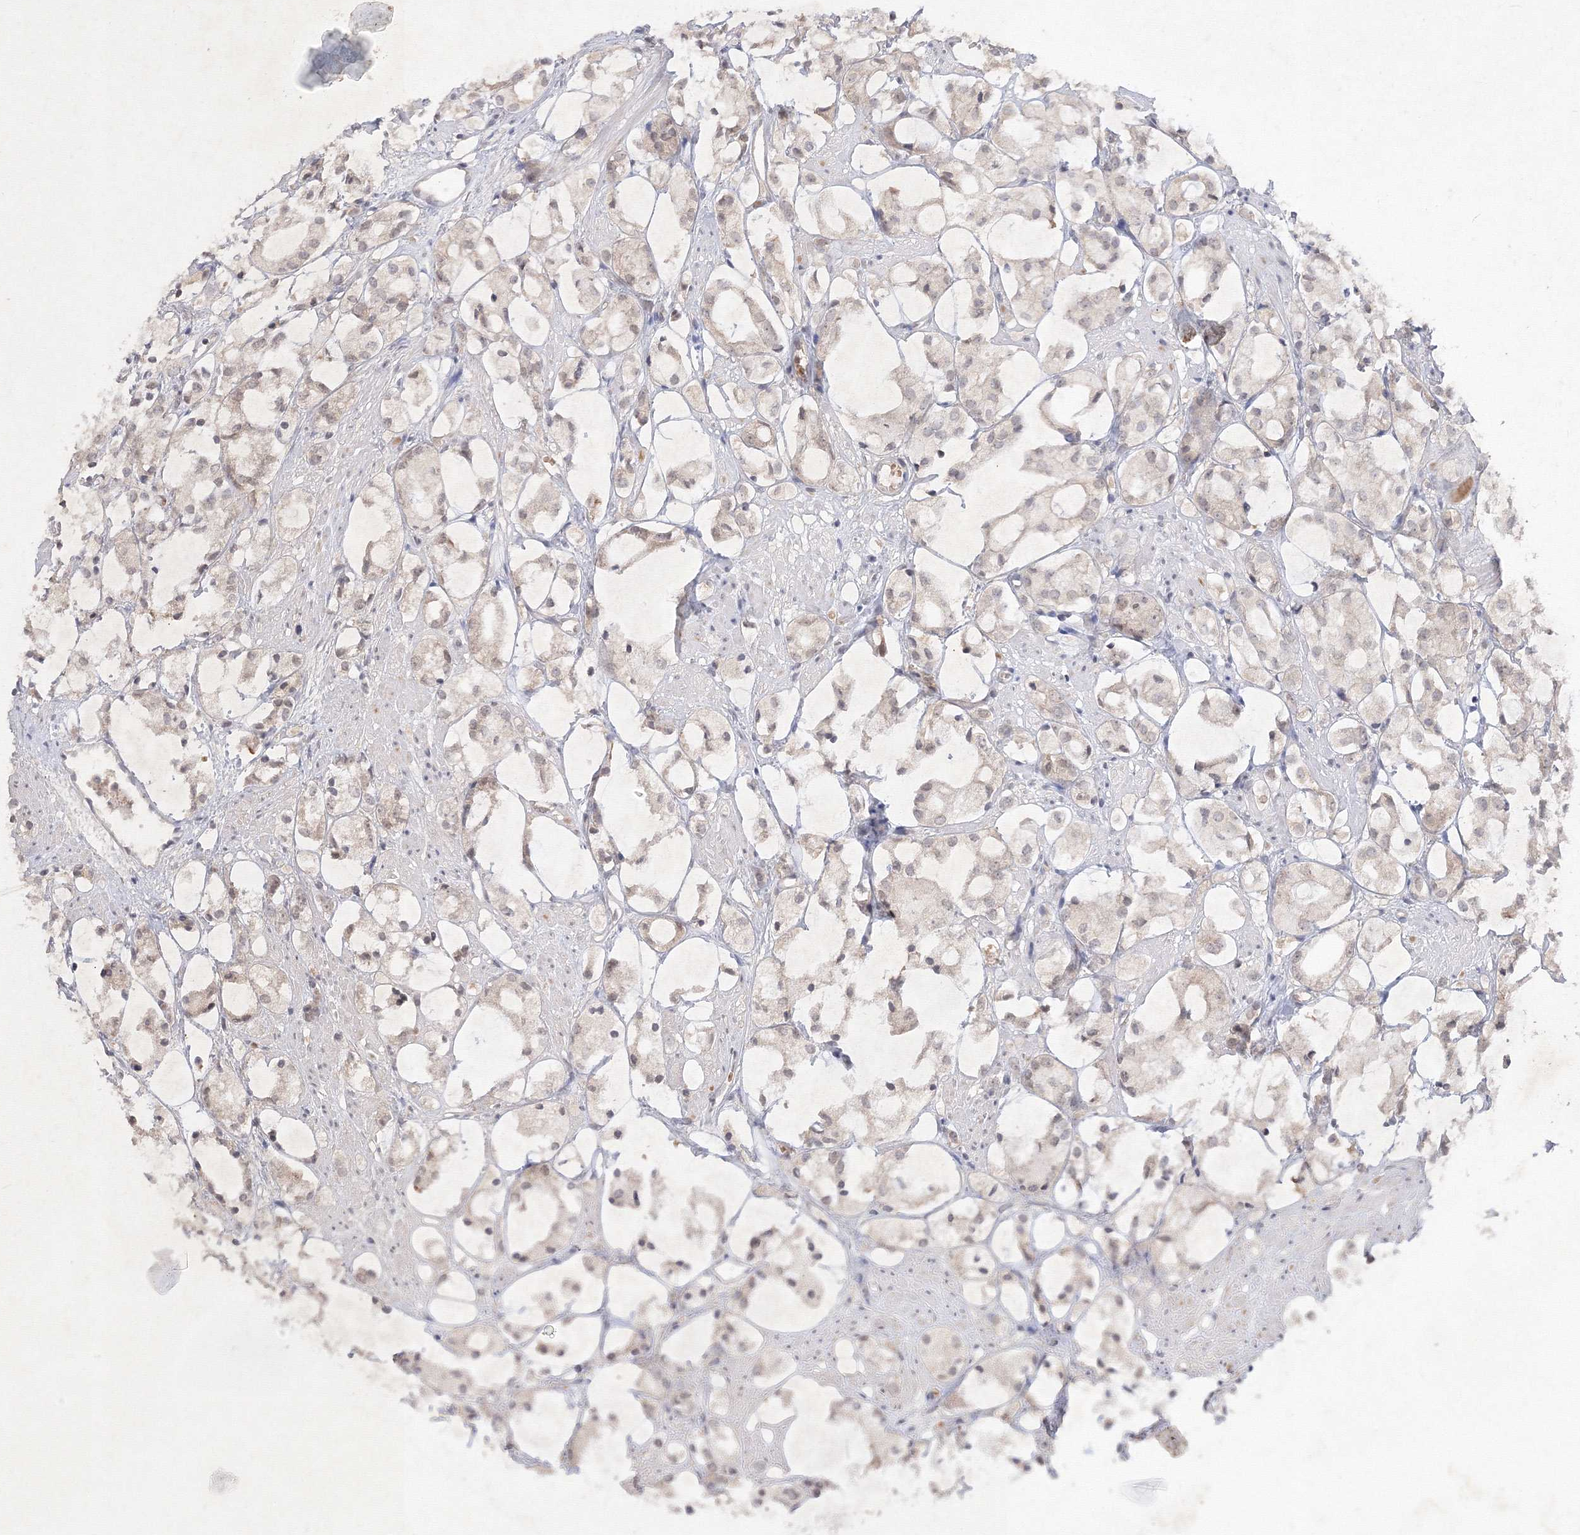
{"staining": {"intensity": "weak", "quantity": ">75%", "location": "nuclear"}, "tissue": "prostate cancer", "cell_type": "Tumor cells", "image_type": "cancer", "snomed": [{"axis": "morphology", "description": "Adenocarcinoma, High grade"}, {"axis": "topography", "description": "Prostate"}], "caption": "Immunohistochemical staining of prostate cancer (adenocarcinoma (high-grade)) exhibits low levels of weak nuclear expression in about >75% of tumor cells.", "gene": "NXPE3", "patient": {"sex": "male", "age": 85}}